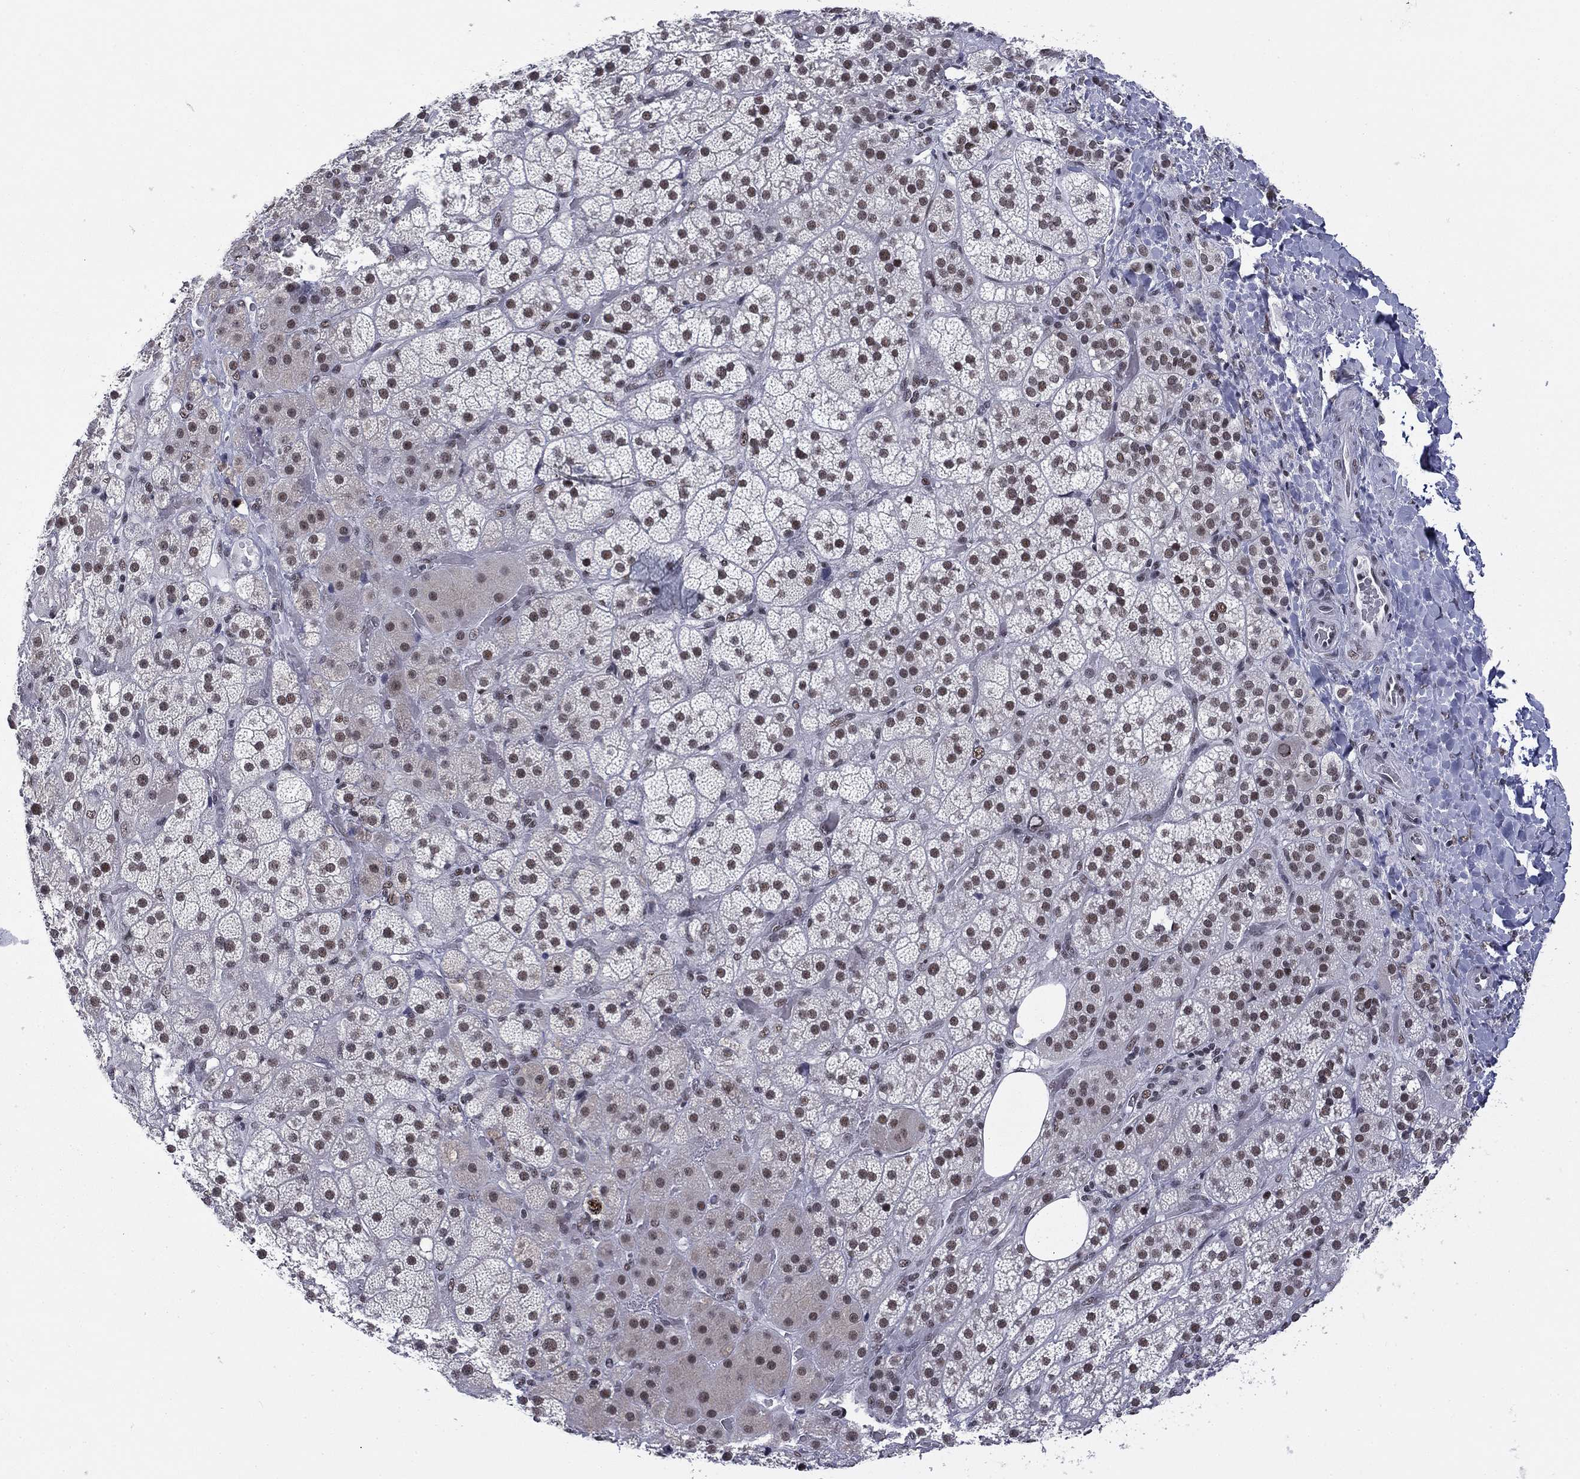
{"staining": {"intensity": "moderate", "quantity": "<25%", "location": "nuclear"}, "tissue": "adrenal gland", "cell_type": "Glandular cells", "image_type": "normal", "snomed": [{"axis": "morphology", "description": "Normal tissue, NOS"}, {"axis": "topography", "description": "Adrenal gland"}], "caption": "Immunohistochemistry of unremarkable adrenal gland displays low levels of moderate nuclear expression in approximately <25% of glandular cells. (DAB (3,3'-diaminobenzidine) = brown stain, brightfield microscopy at high magnification).", "gene": "ETV5", "patient": {"sex": "male", "age": 57}}